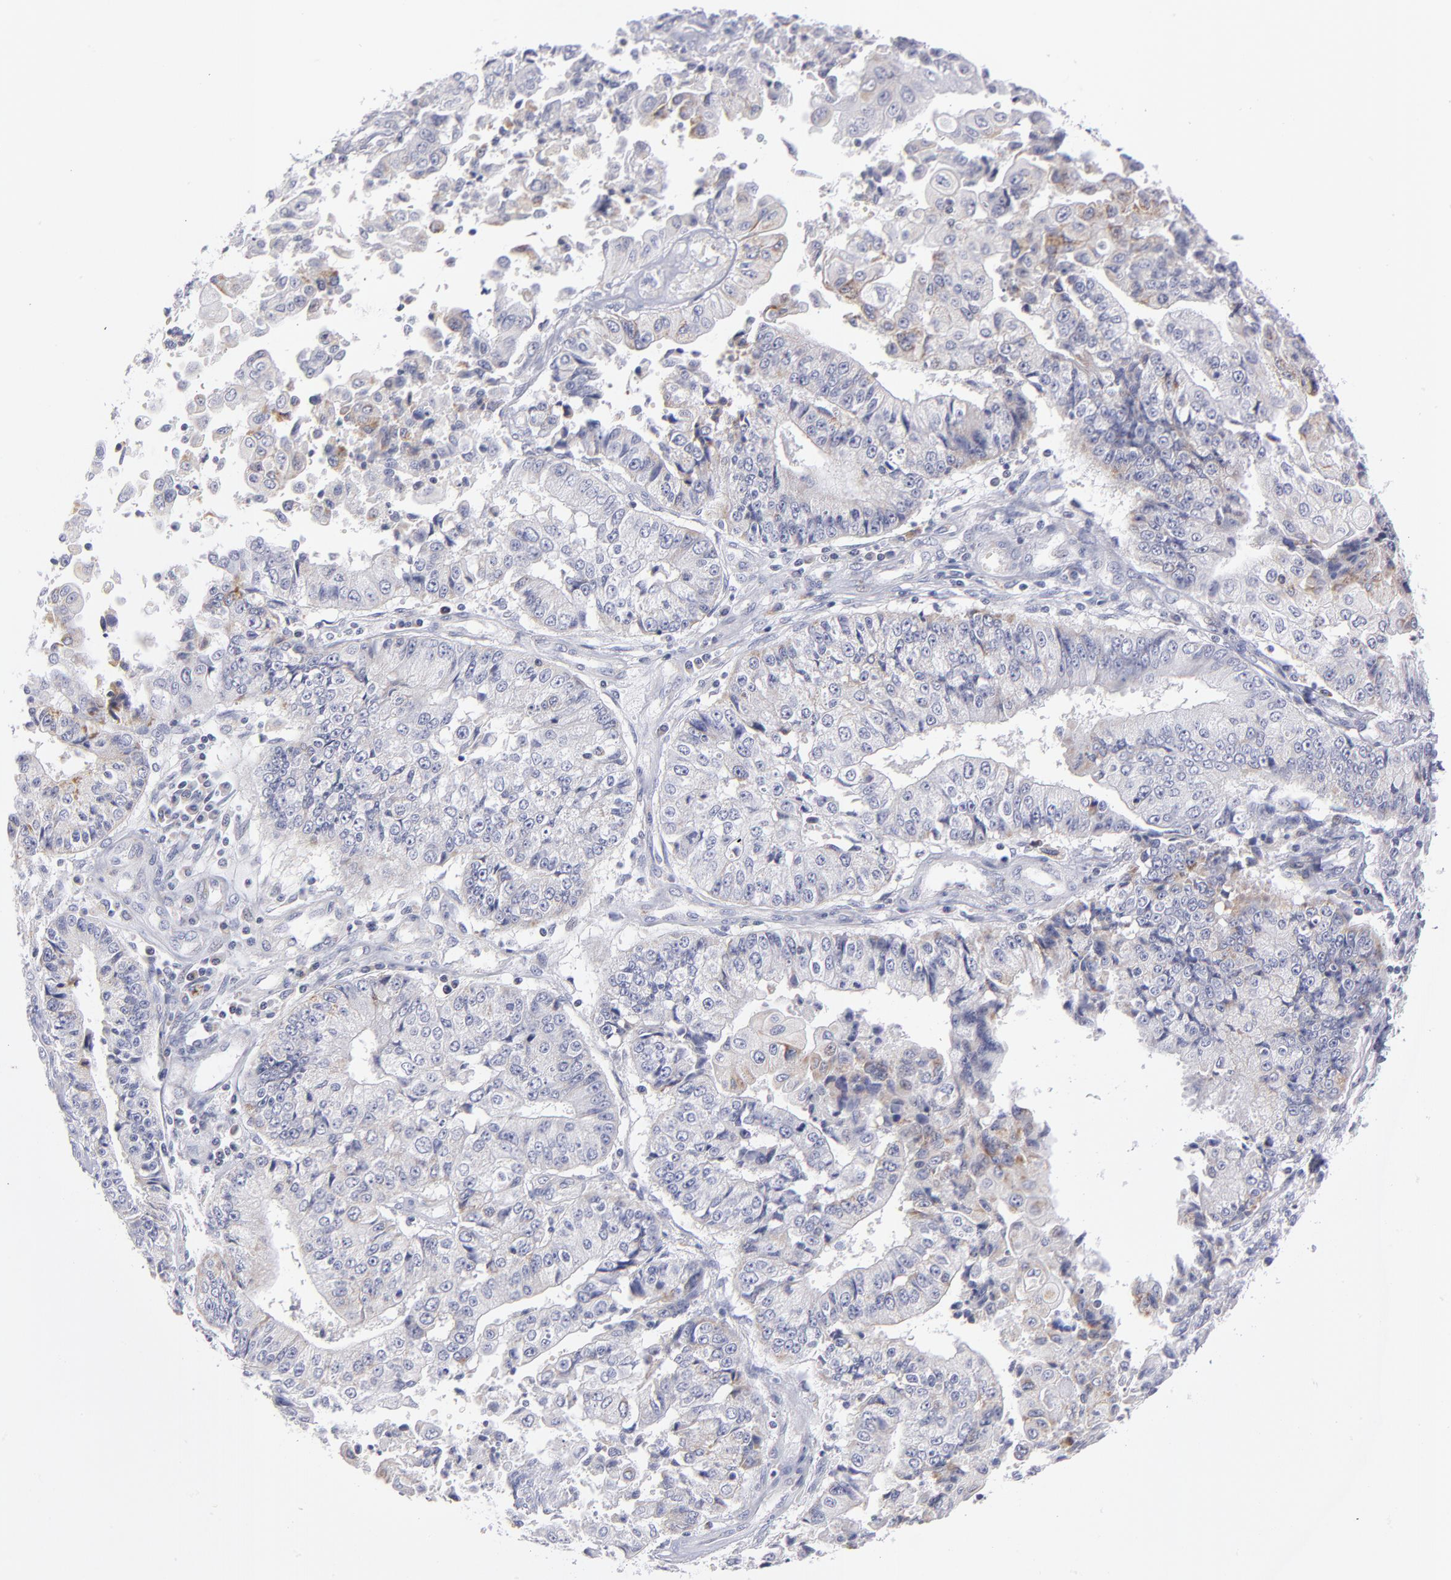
{"staining": {"intensity": "moderate", "quantity": "<25%", "location": "cytoplasmic/membranous"}, "tissue": "endometrial cancer", "cell_type": "Tumor cells", "image_type": "cancer", "snomed": [{"axis": "morphology", "description": "Adenocarcinoma, NOS"}, {"axis": "topography", "description": "Endometrium"}], "caption": "Immunohistochemical staining of human endometrial cancer reveals moderate cytoplasmic/membranous protein expression in approximately <25% of tumor cells. The protein is stained brown, and the nuclei are stained in blue (DAB (3,3'-diaminobenzidine) IHC with brightfield microscopy, high magnification).", "gene": "MTHFD2", "patient": {"sex": "female", "age": 75}}